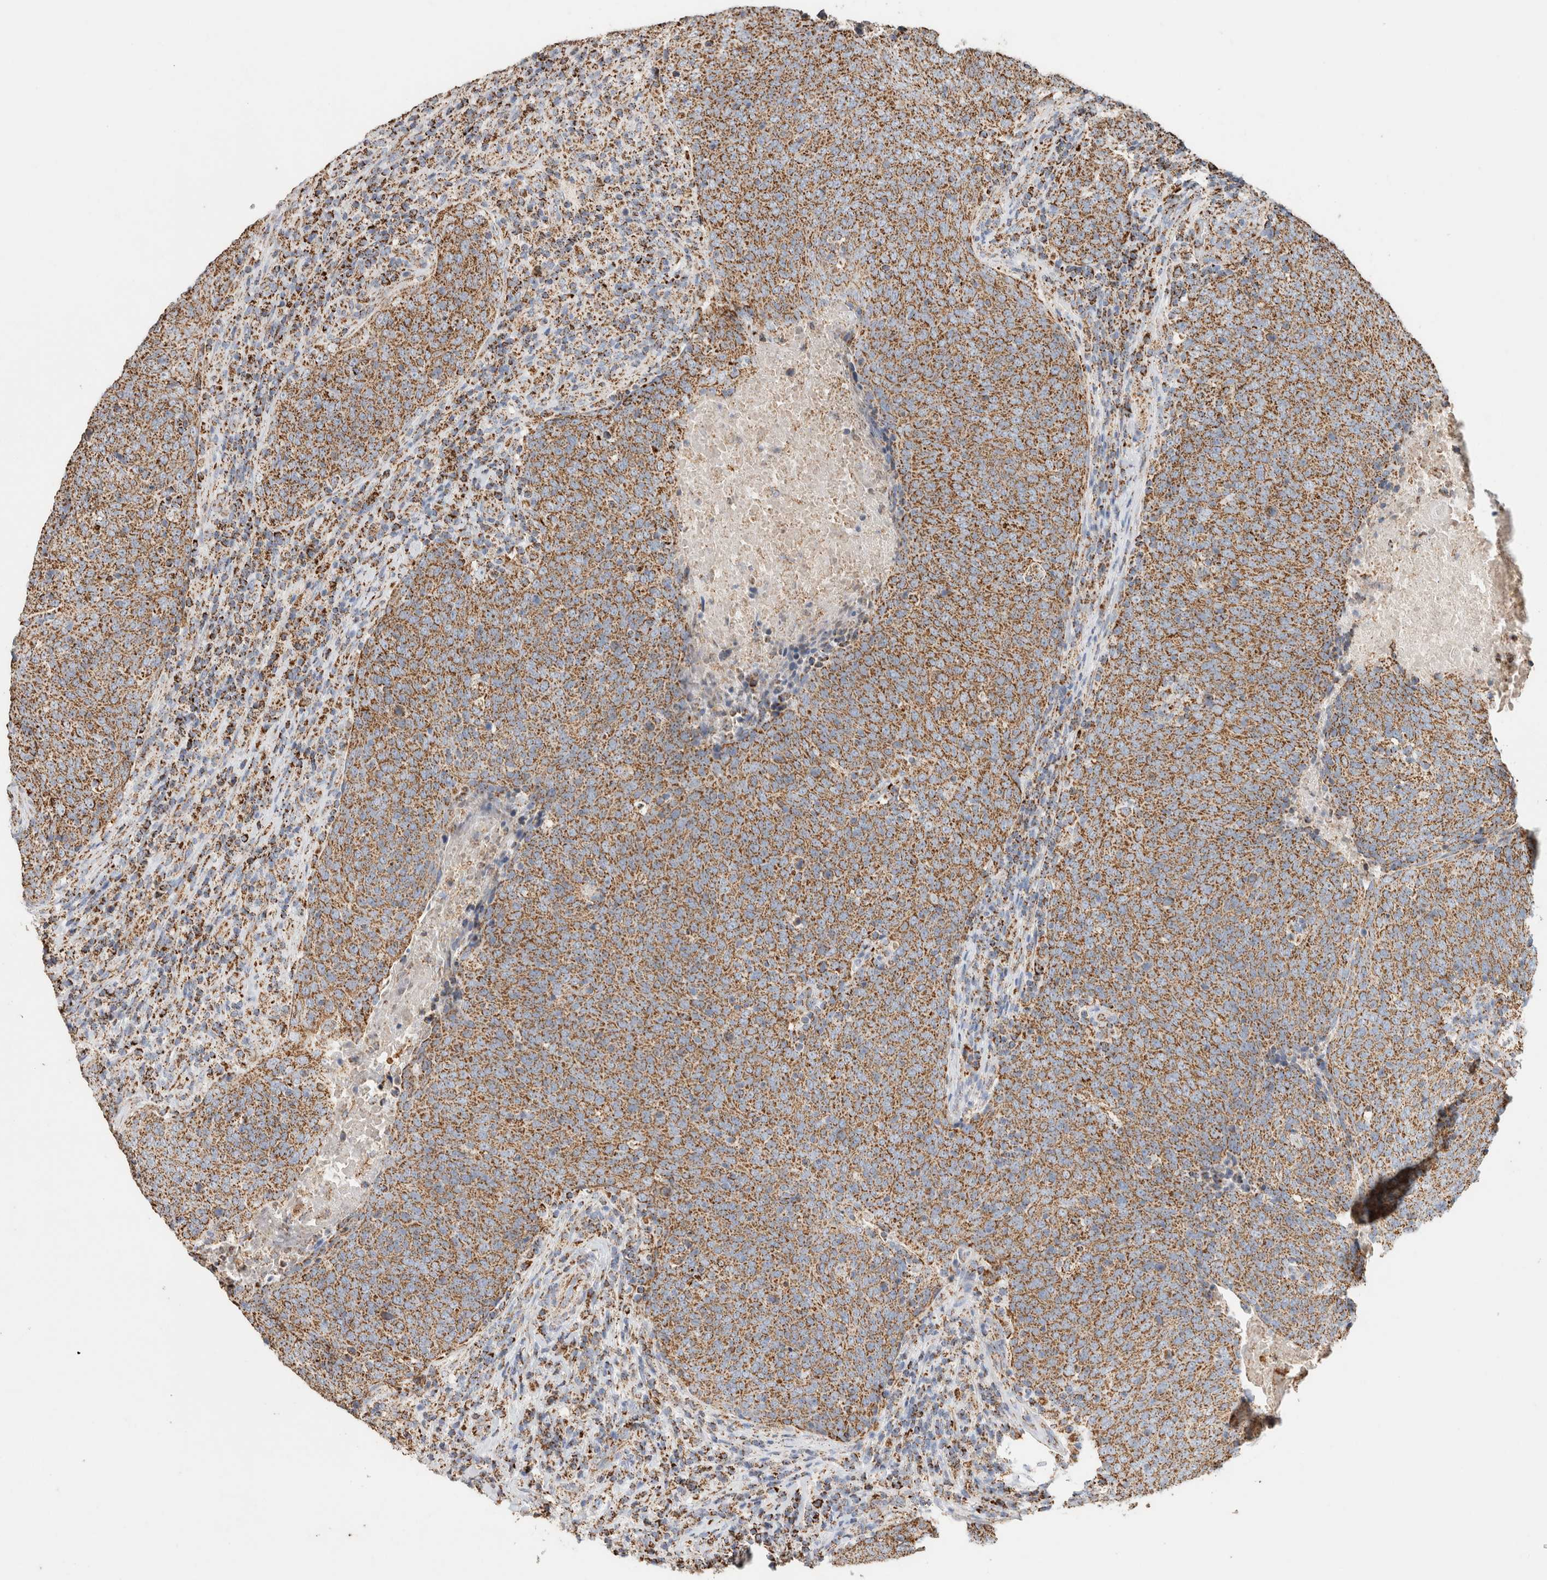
{"staining": {"intensity": "moderate", "quantity": ">75%", "location": "cytoplasmic/membranous"}, "tissue": "head and neck cancer", "cell_type": "Tumor cells", "image_type": "cancer", "snomed": [{"axis": "morphology", "description": "Squamous cell carcinoma, NOS"}, {"axis": "morphology", "description": "Squamous cell carcinoma, metastatic, NOS"}, {"axis": "topography", "description": "Lymph node"}, {"axis": "topography", "description": "Head-Neck"}], "caption": "Immunohistochemistry (IHC) staining of head and neck cancer (squamous cell carcinoma), which shows medium levels of moderate cytoplasmic/membranous expression in about >75% of tumor cells indicating moderate cytoplasmic/membranous protein positivity. The staining was performed using DAB (3,3'-diaminobenzidine) (brown) for protein detection and nuclei were counterstained in hematoxylin (blue).", "gene": "C1QBP", "patient": {"sex": "male", "age": 62}}